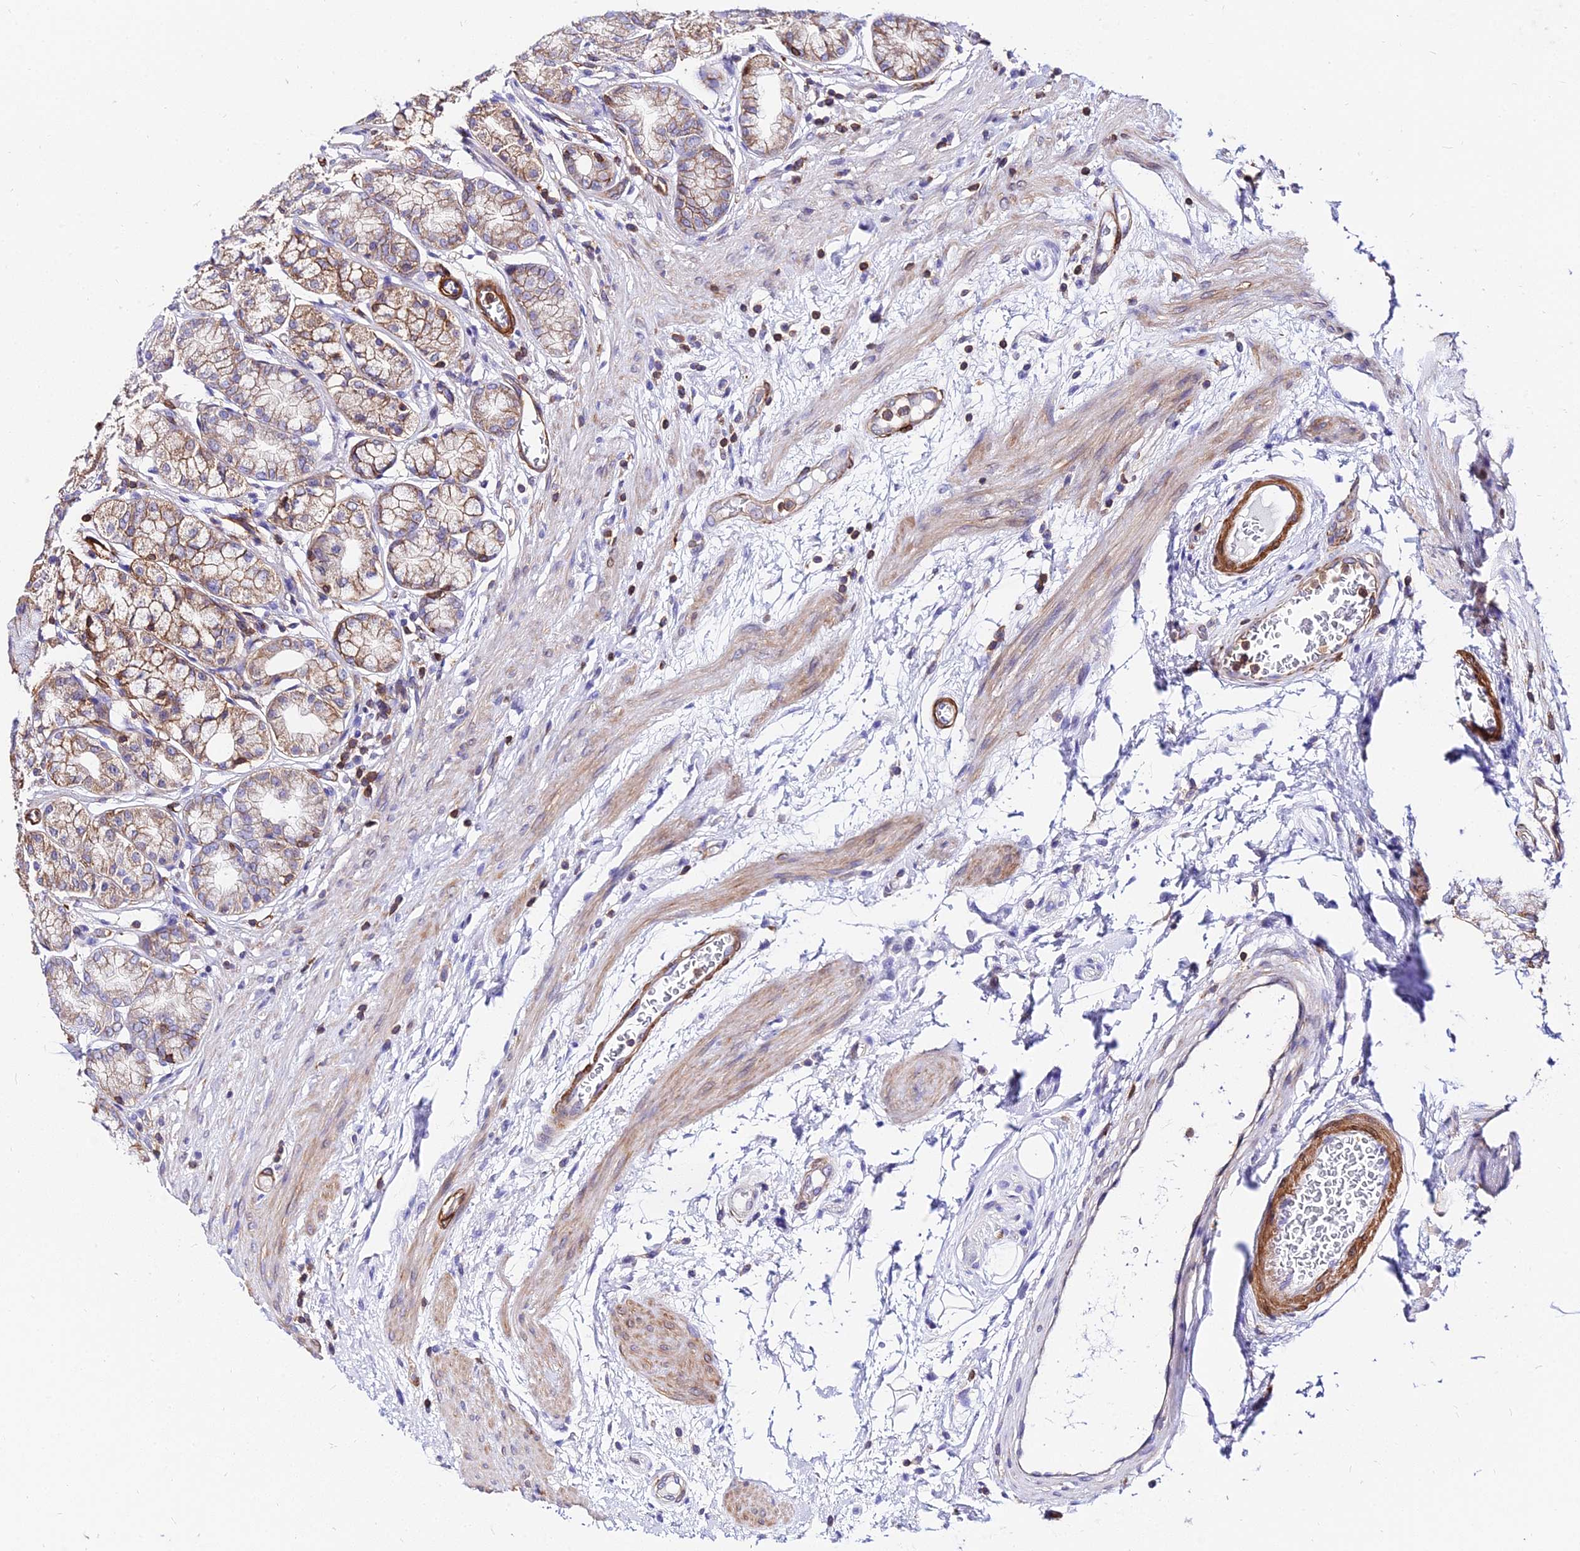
{"staining": {"intensity": "moderate", "quantity": ">75%", "location": "cytoplasmic/membranous"}, "tissue": "stomach", "cell_type": "Glandular cells", "image_type": "normal", "snomed": [{"axis": "morphology", "description": "Normal tissue, NOS"}, {"axis": "morphology", "description": "Adenocarcinoma, NOS"}, {"axis": "morphology", "description": "Adenocarcinoma, High grade"}, {"axis": "topography", "description": "Stomach, upper"}, {"axis": "topography", "description": "Stomach"}], "caption": "A brown stain labels moderate cytoplasmic/membranous expression of a protein in glandular cells of unremarkable stomach. Nuclei are stained in blue.", "gene": "CSRP1", "patient": {"sex": "female", "age": 65}}